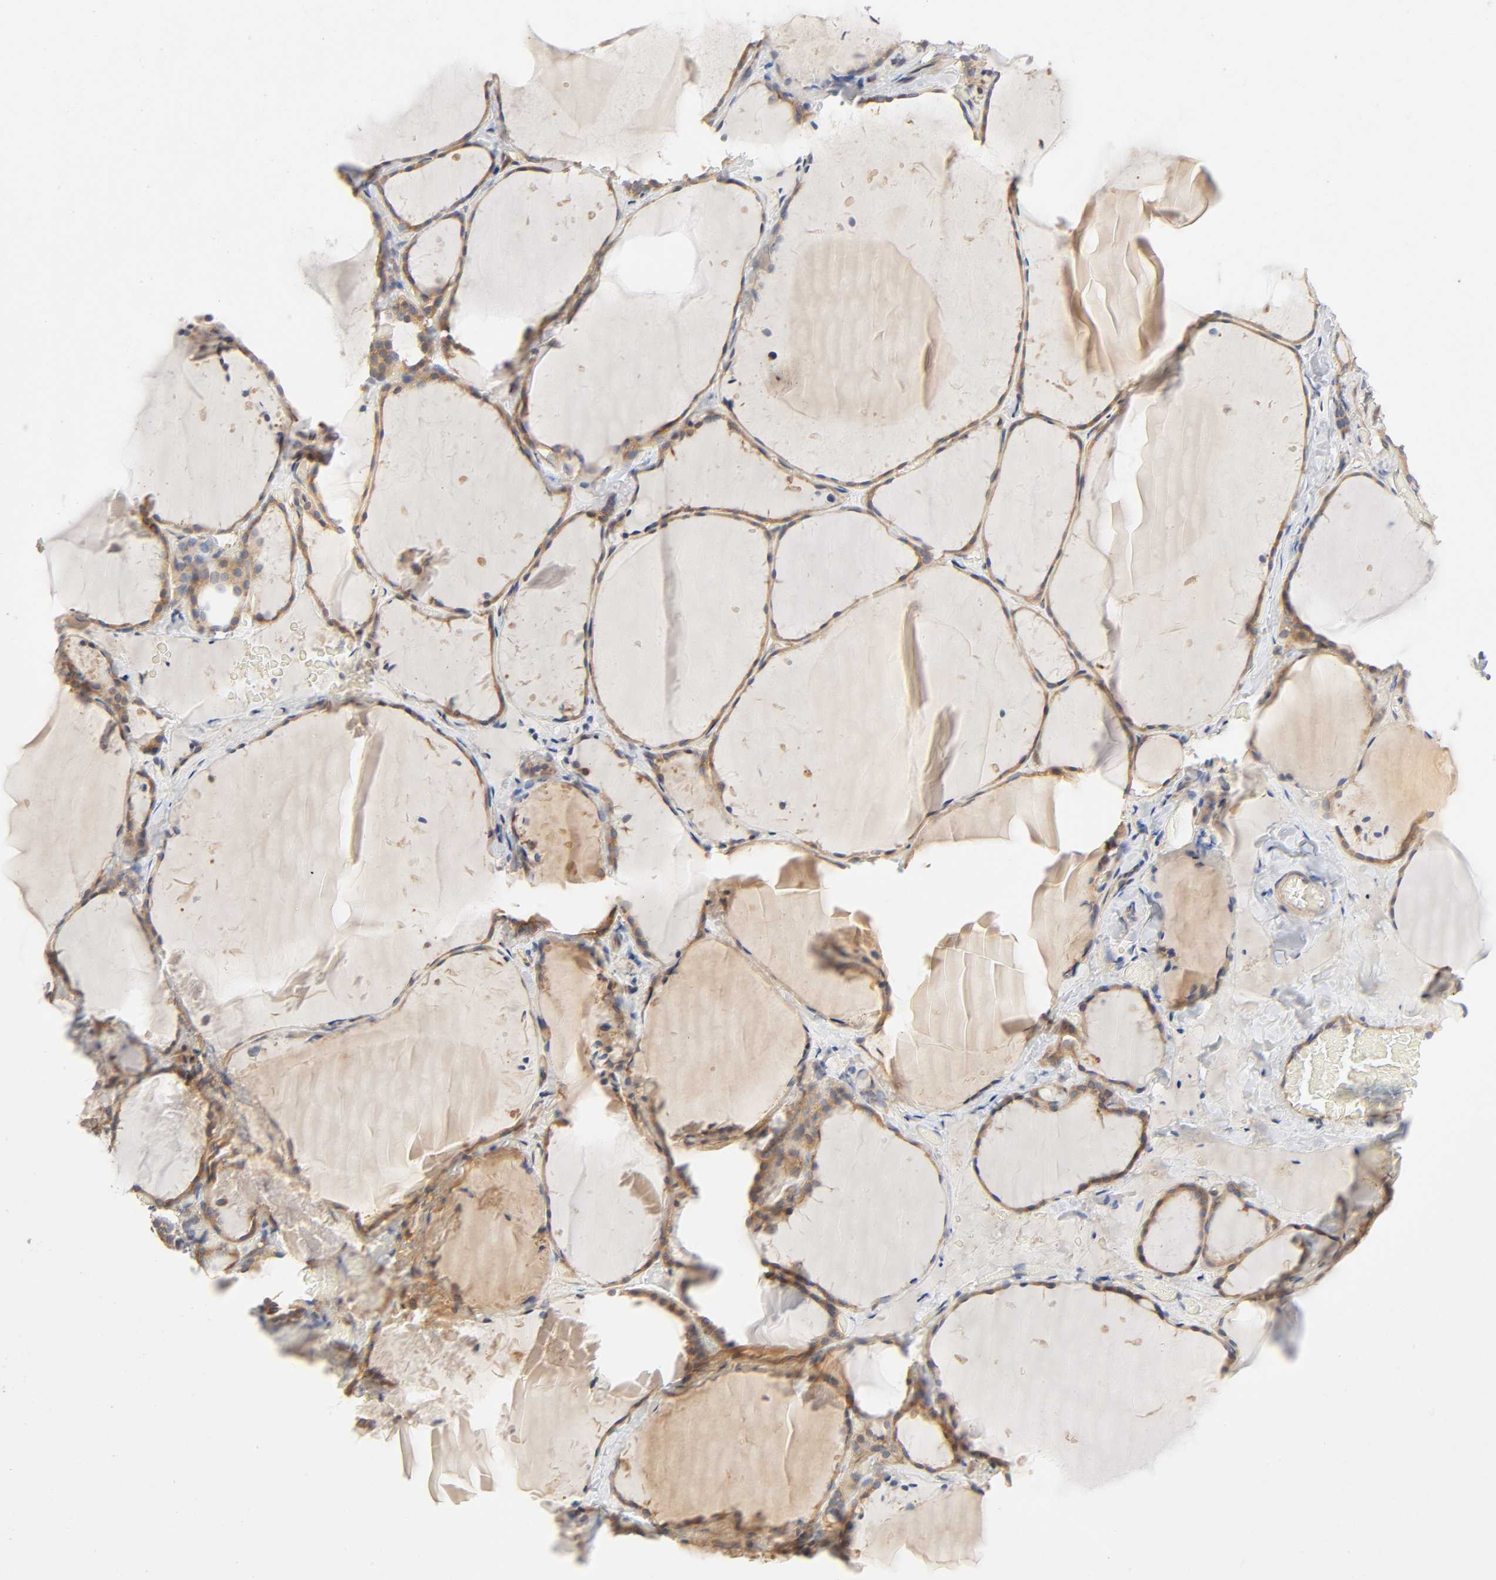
{"staining": {"intensity": "moderate", "quantity": ">75%", "location": "cytoplasmic/membranous"}, "tissue": "thyroid gland", "cell_type": "Glandular cells", "image_type": "normal", "snomed": [{"axis": "morphology", "description": "Normal tissue, NOS"}, {"axis": "topography", "description": "Thyroid gland"}], "caption": "A micrograph of thyroid gland stained for a protein demonstrates moderate cytoplasmic/membranous brown staining in glandular cells.", "gene": "IQCJ", "patient": {"sex": "female", "age": 22}}